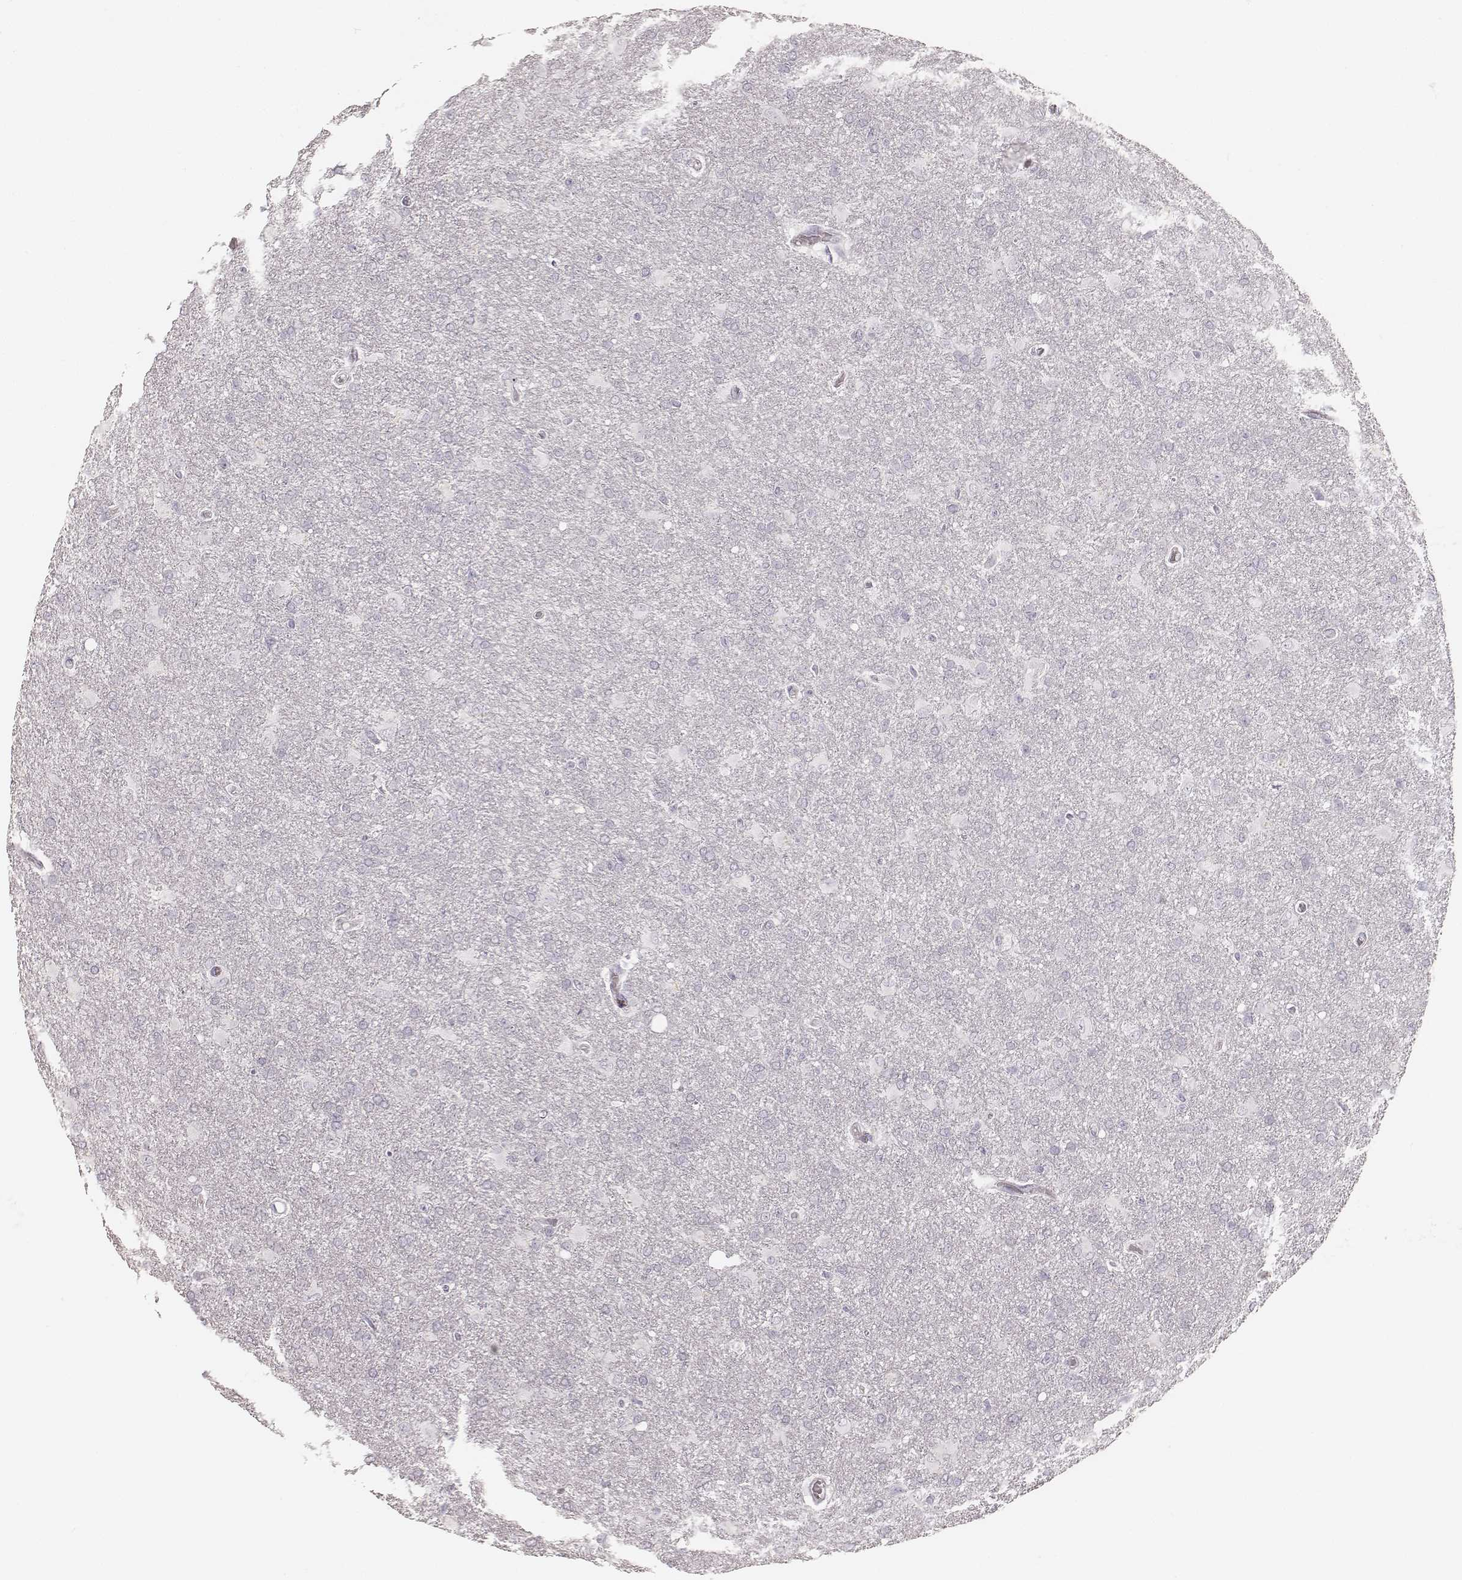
{"staining": {"intensity": "negative", "quantity": "none", "location": "none"}, "tissue": "glioma", "cell_type": "Tumor cells", "image_type": "cancer", "snomed": [{"axis": "morphology", "description": "Glioma, malignant, High grade"}, {"axis": "topography", "description": "Brain"}], "caption": "Protein analysis of glioma reveals no significant positivity in tumor cells. (DAB (3,3'-diaminobenzidine) immunohistochemistry (IHC), high magnification).", "gene": "KRT31", "patient": {"sex": "male", "age": 68}}